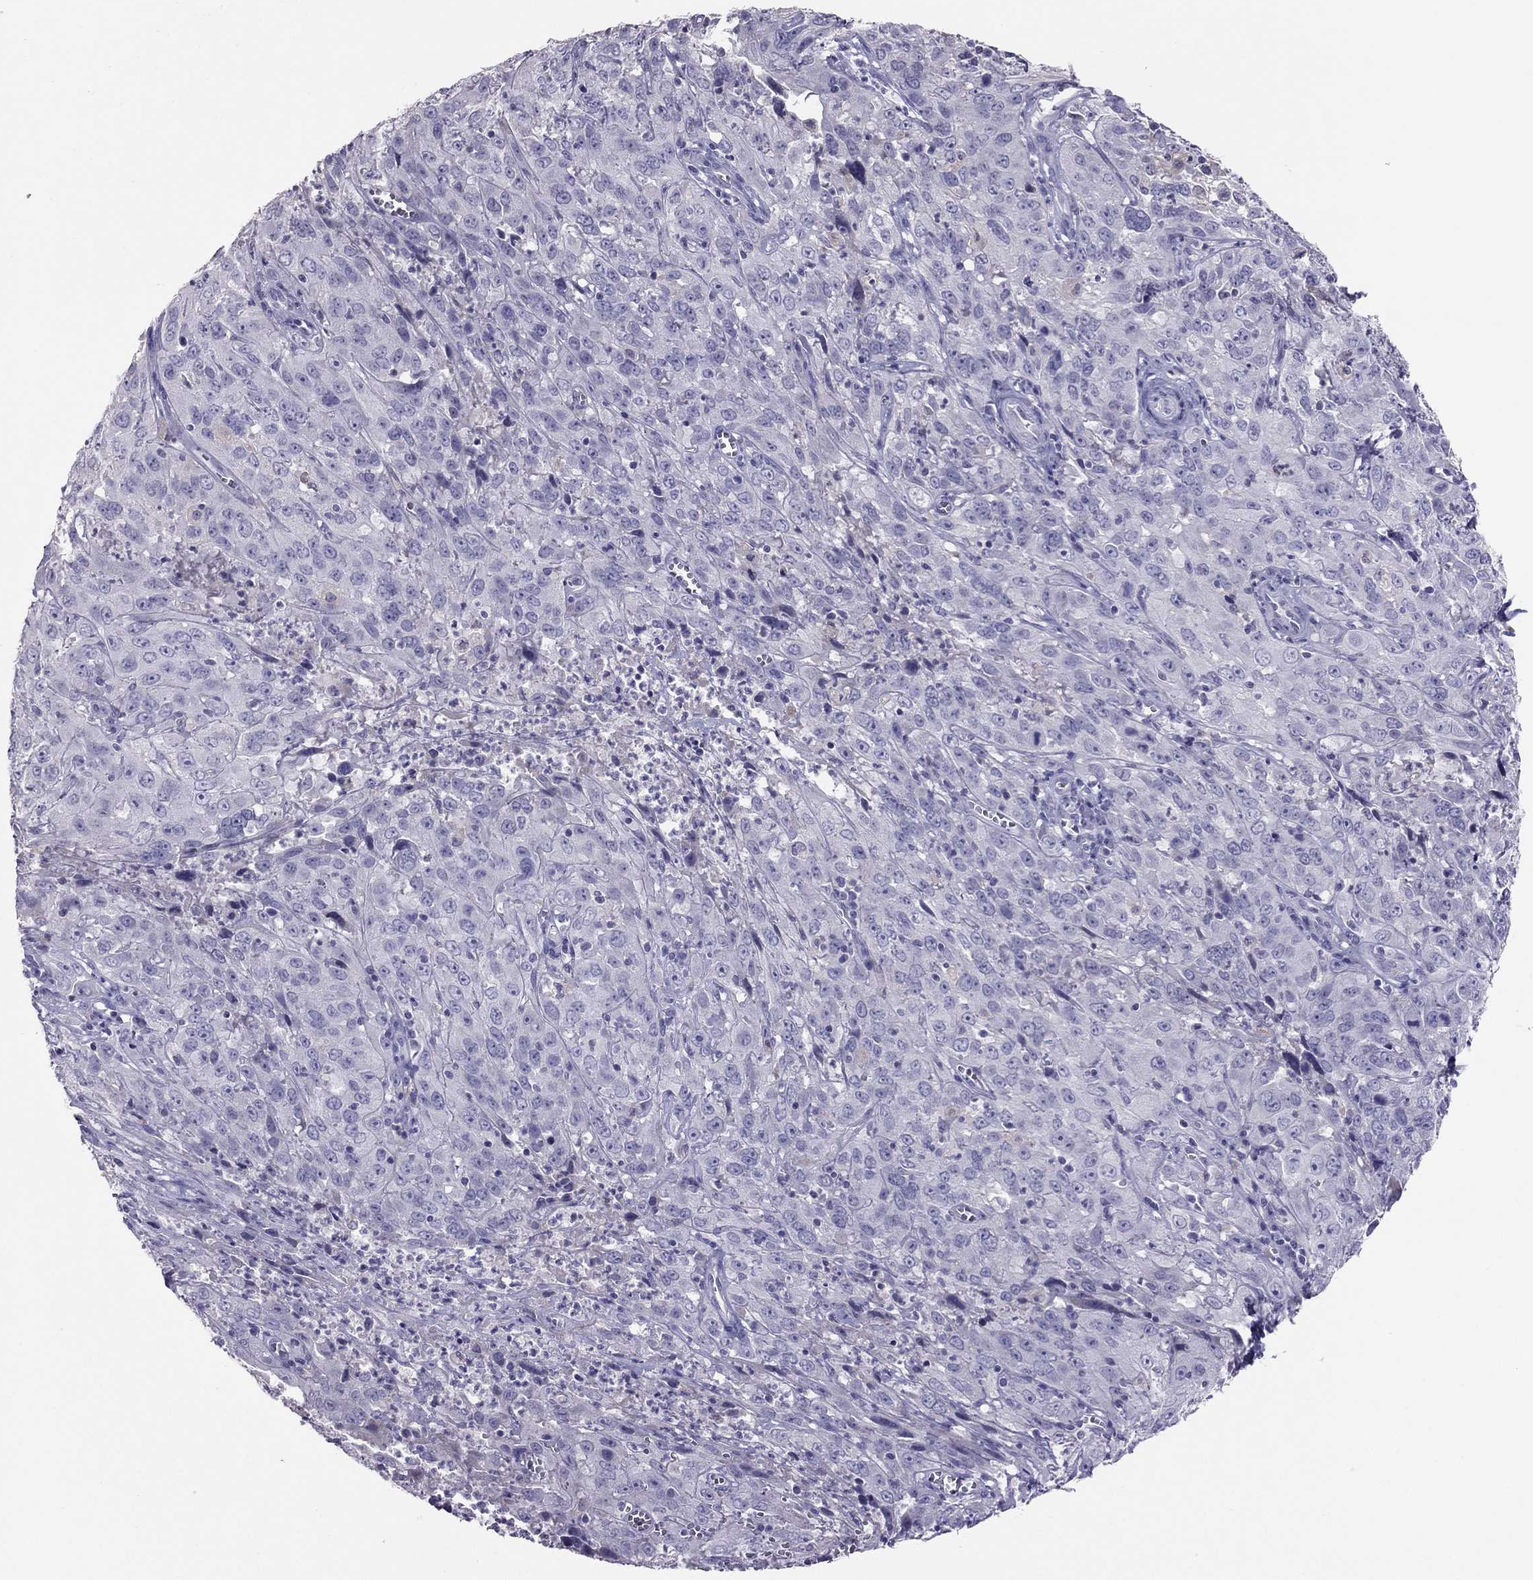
{"staining": {"intensity": "negative", "quantity": "none", "location": "none"}, "tissue": "cervical cancer", "cell_type": "Tumor cells", "image_type": "cancer", "snomed": [{"axis": "morphology", "description": "Squamous cell carcinoma, NOS"}, {"axis": "topography", "description": "Cervix"}], "caption": "Image shows no protein staining in tumor cells of cervical cancer (squamous cell carcinoma) tissue.", "gene": "RGS8", "patient": {"sex": "female", "age": 32}}